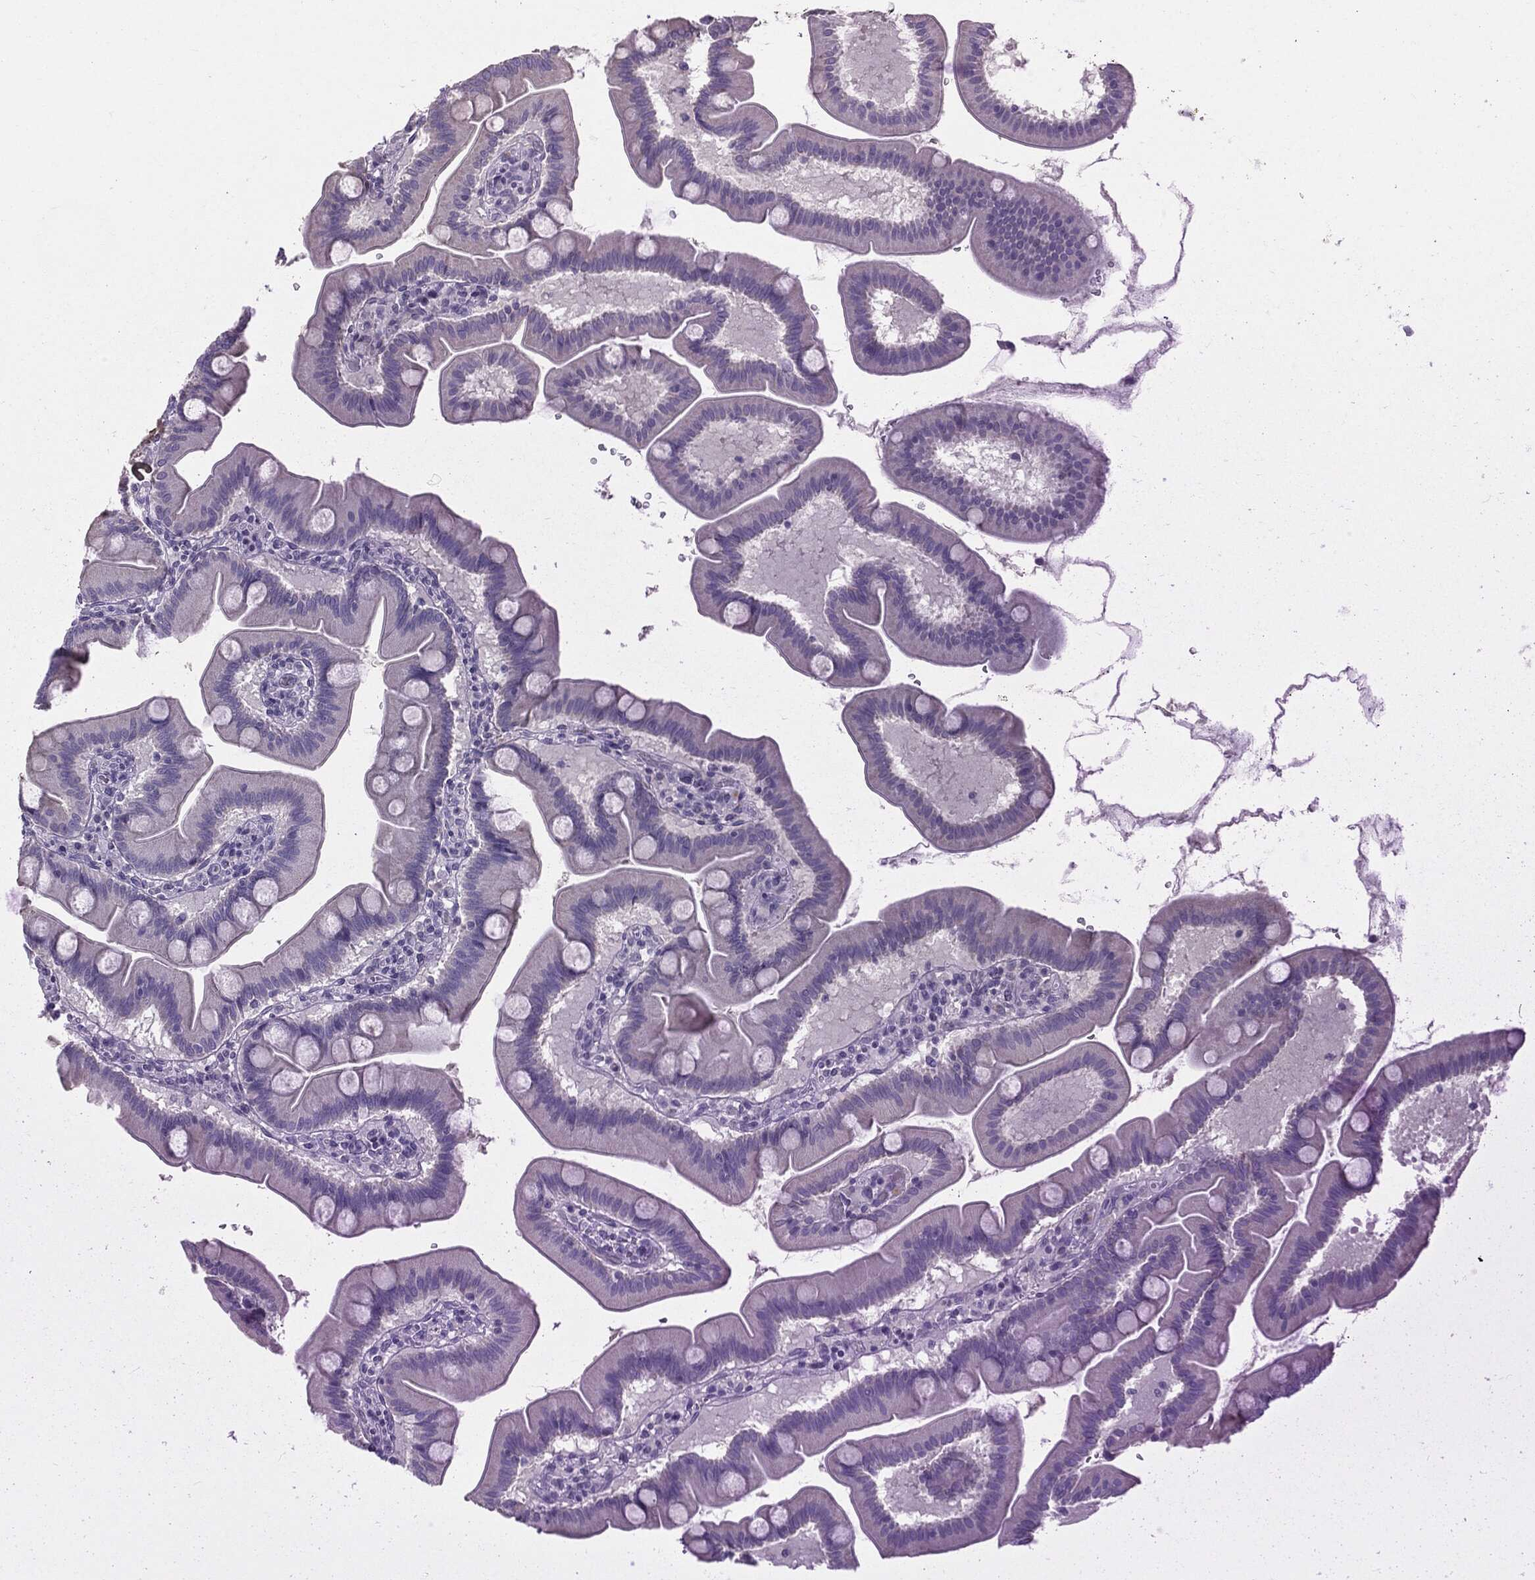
{"staining": {"intensity": "negative", "quantity": "none", "location": "none"}, "tissue": "duodenum", "cell_type": "Glandular cells", "image_type": "normal", "snomed": [{"axis": "morphology", "description": "Normal tissue, NOS"}, {"axis": "topography", "description": "Duodenum"}], "caption": "Immunohistochemical staining of unremarkable human duodenum exhibits no significant positivity in glandular cells. The staining was performed using DAB (3,3'-diaminobenzidine) to visualize the protein expression in brown, while the nuclei were stained in blue with hematoxylin (Magnification: 20x).", "gene": "DMKN", "patient": {"sex": "male", "age": 59}}